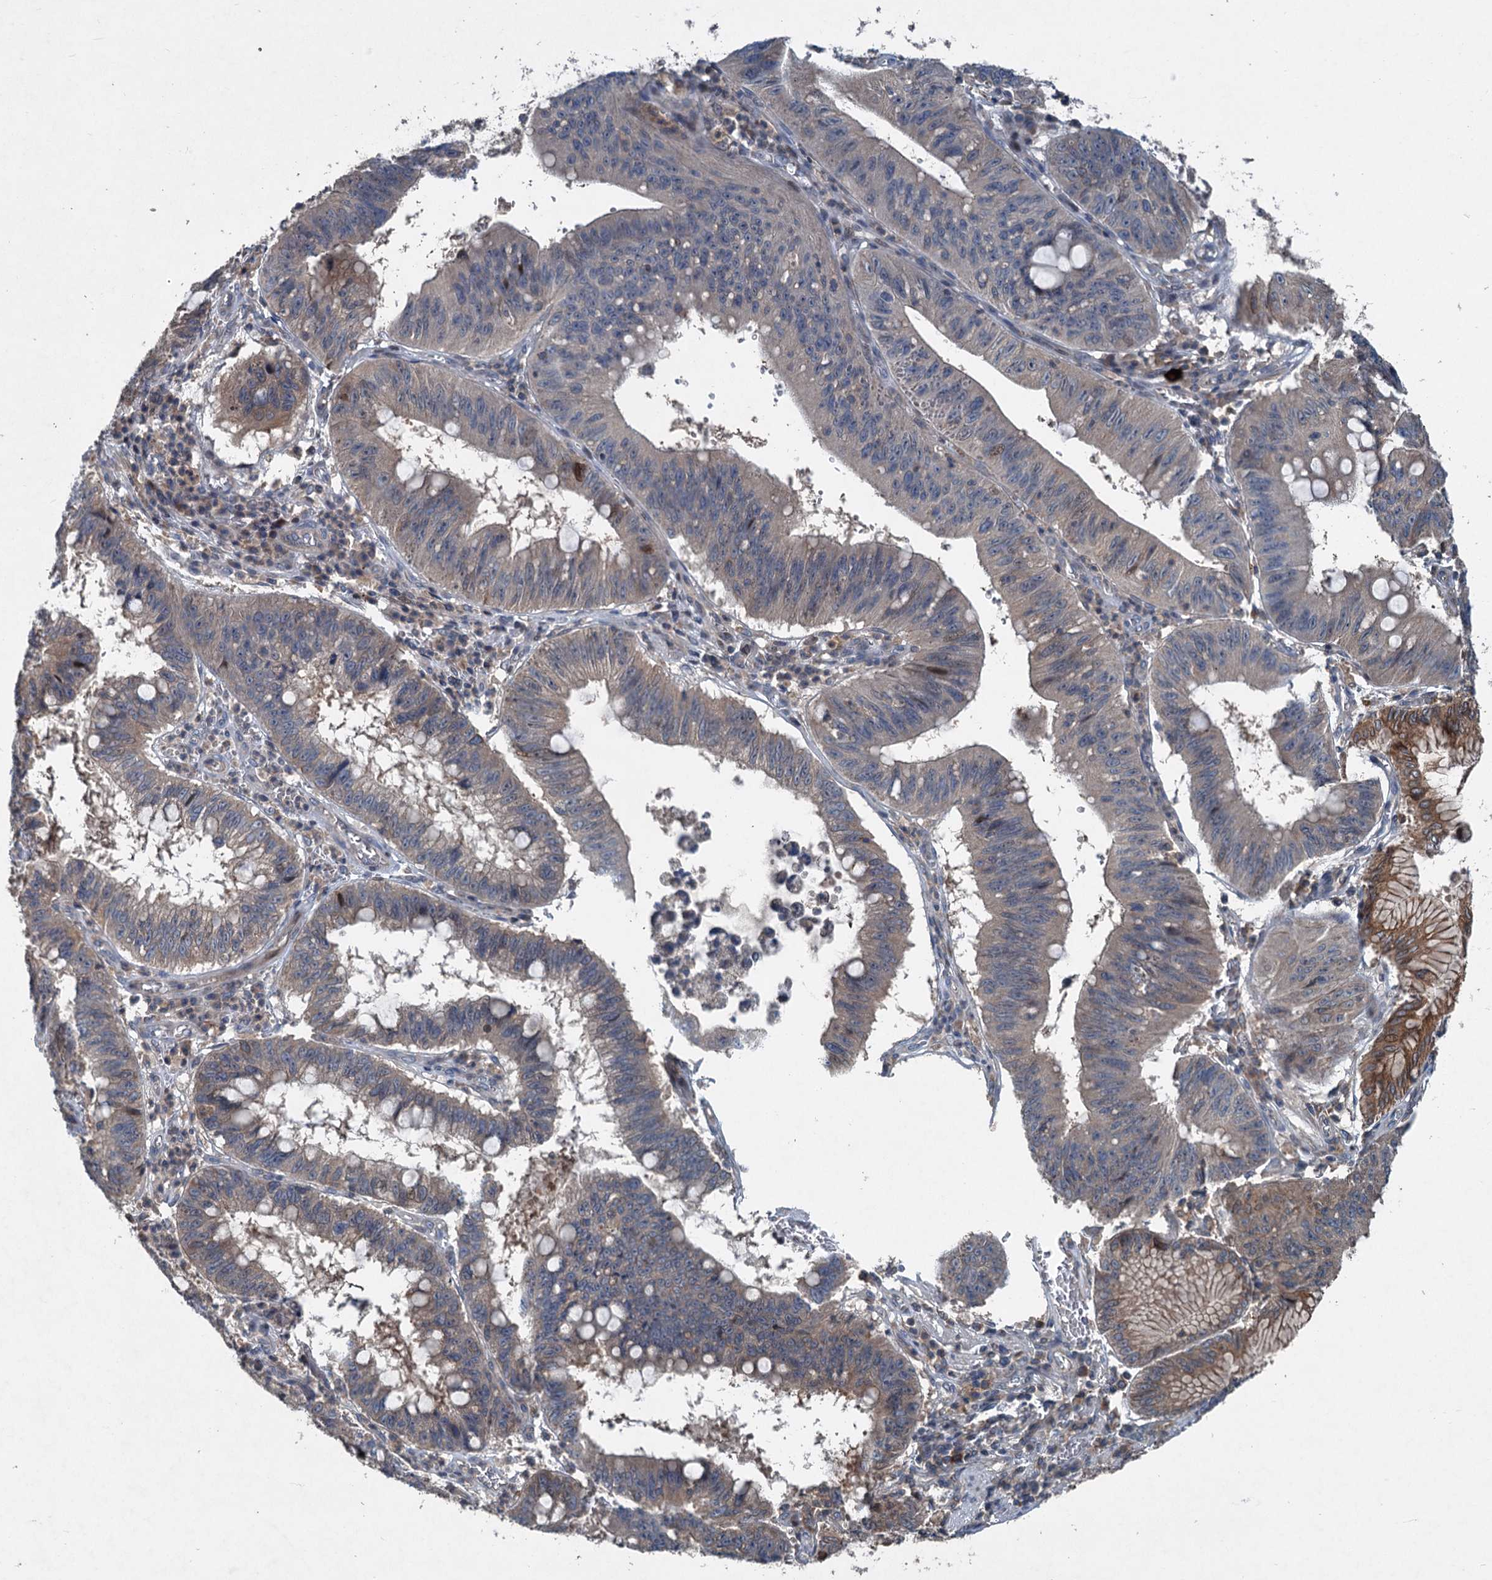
{"staining": {"intensity": "moderate", "quantity": "<25%", "location": "cytoplasmic/membranous"}, "tissue": "stomach cancer", "cell_type": "Tumor cells", "image_type": "cancer", "snomed": [{"axis": "morphology", "description": "Adenocarcinoma, NOS"}, {"axis": "topography", "description": "Stomach"}], "caption": "Stomach adenocarcinoma was stained to show a protein in brown. There is low levels of moderate cytoplasmic/membranous expression in approximately <25% of tumor cells.", "gene": "TAPBPL", "patient": {"sex": "male", "age": 59}}